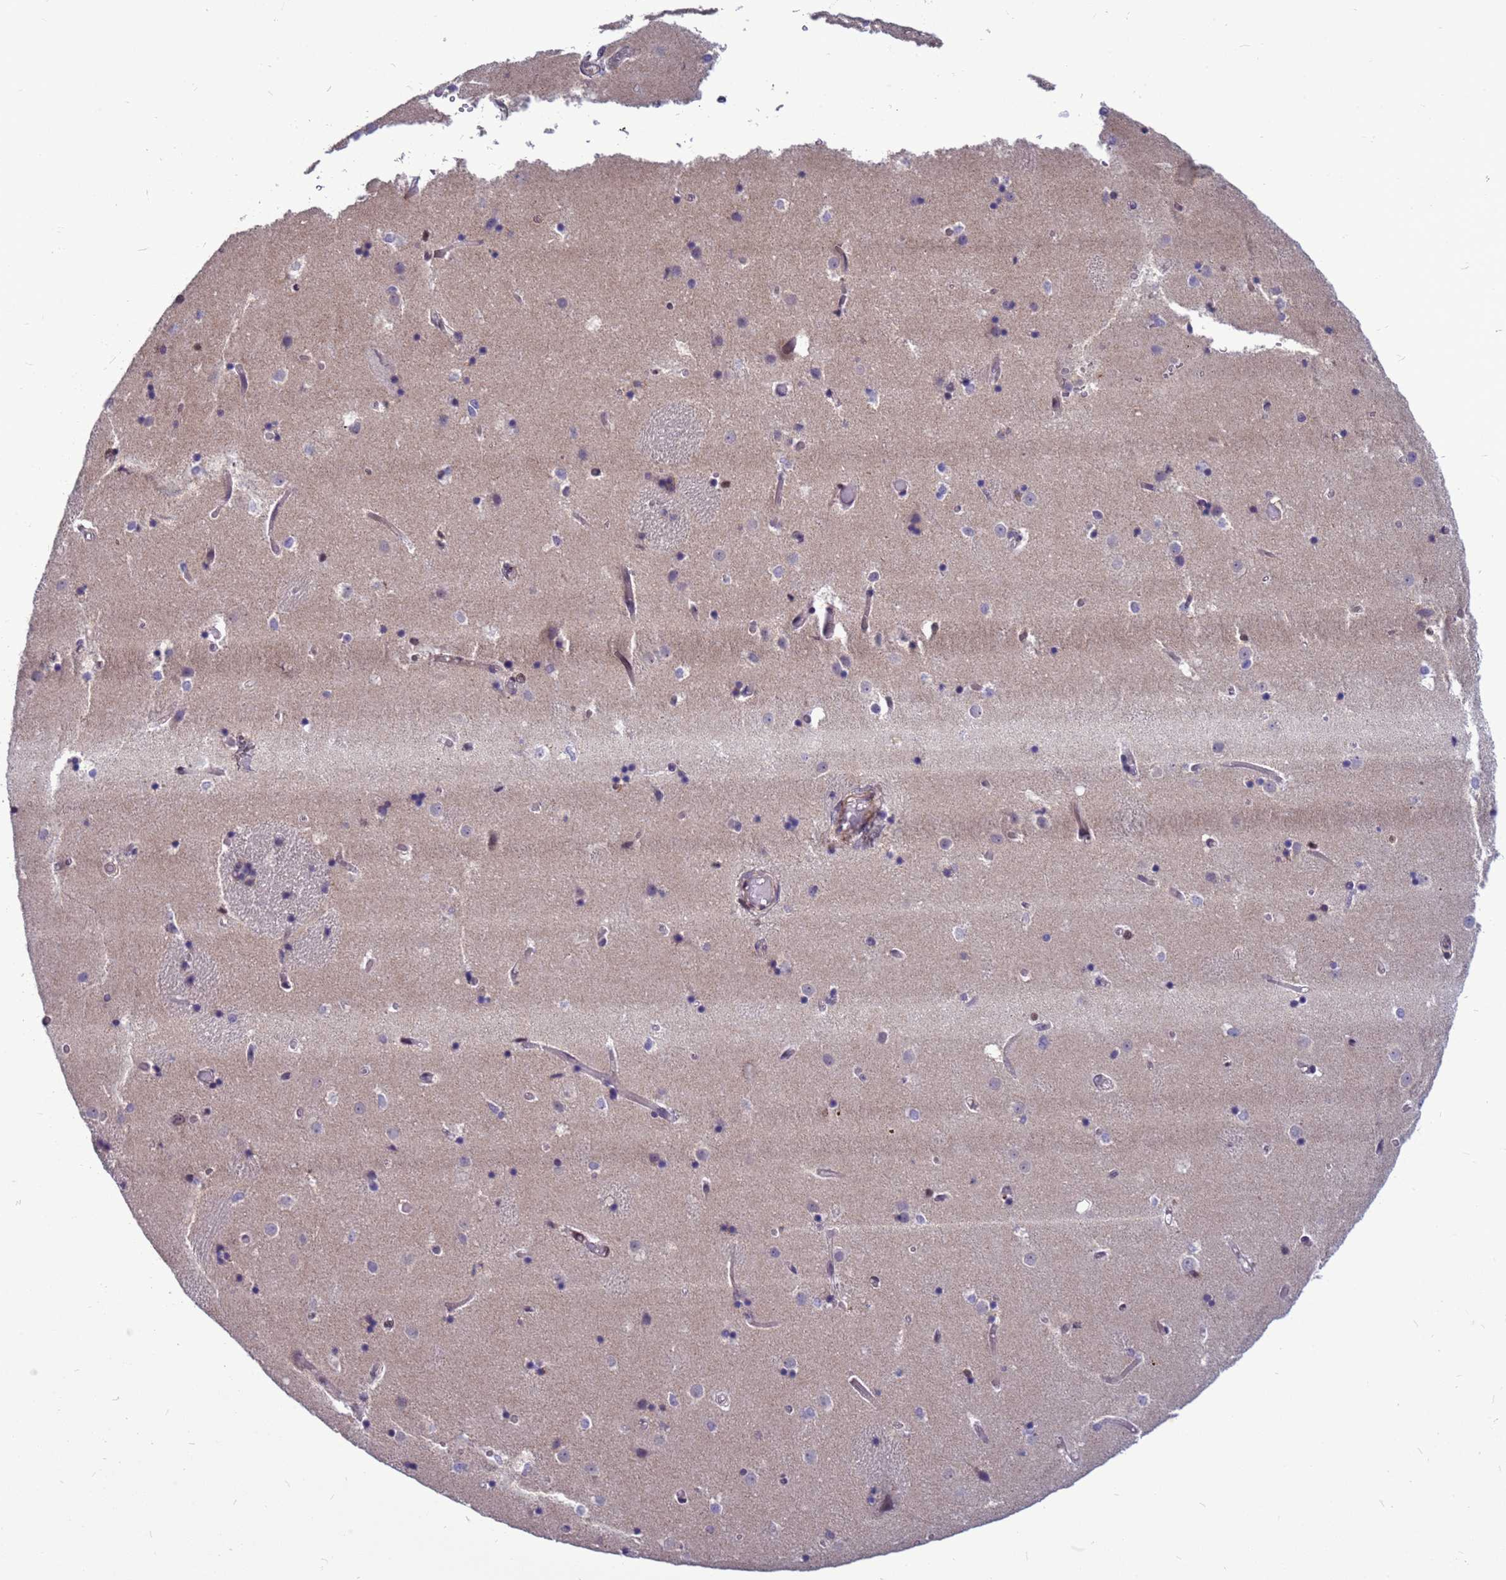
{"staining": {"intensity": "negative", "quantity": "none", "location": "none"}, "tissue": "caudate", "cell_type": "Glial cells", "image_type": "normal", "snomed": [{"axis": "morphology", "description": "Normal tissue, NOS"}, {"axis": "topography", "description": "Lateral ventricle wall"}], "caption": "Photomicrograph shows no protein positivity in glial cells of benign caudate. The staining is performed using DAB (3,3'-diaminobenzidine) brown chromogen with nuclei counter-stained in using hematoxylin.", "gene": "NSL1", "patient": {"sex": "female", "age": 52}}